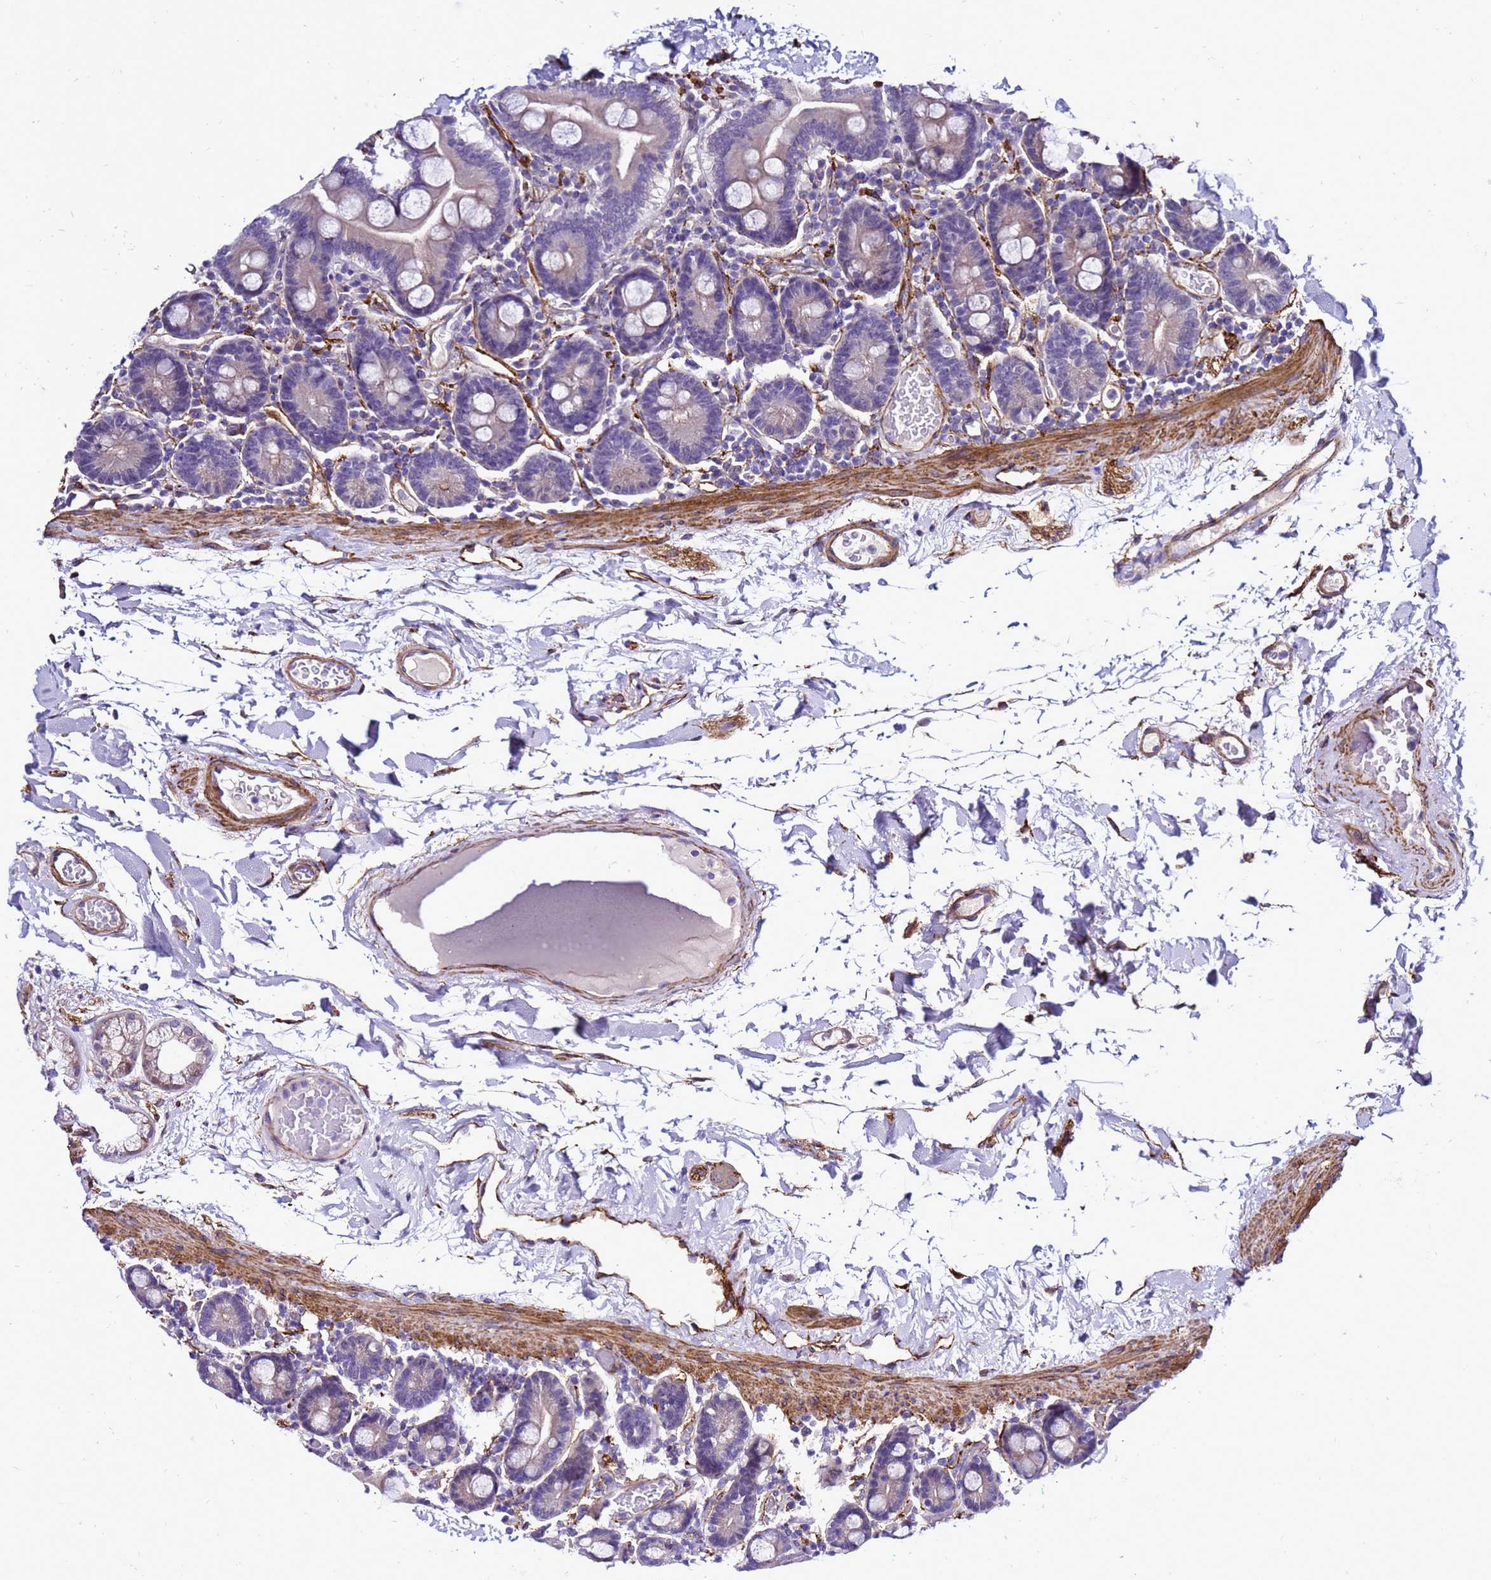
{"staining": {"intensity": "negative", "quantity": "none", "location": "none"}, "tissue": "duodenum", "cell_type": "Glandular cells", "image_type": "normal", "snomed": [{"axis": "morphology", "description": "Normal tissue, NOS"}, {"axis": "topography", "description": "Duodenum"}], "caption": "This micrograph is of normal duodenum stained with IHC to label a protein in brown with the nuclei are counter-stained blue. There is no expression in glandular cells.", "gene": "GZF1", "patient": {"sex": "male", "age": 55}}